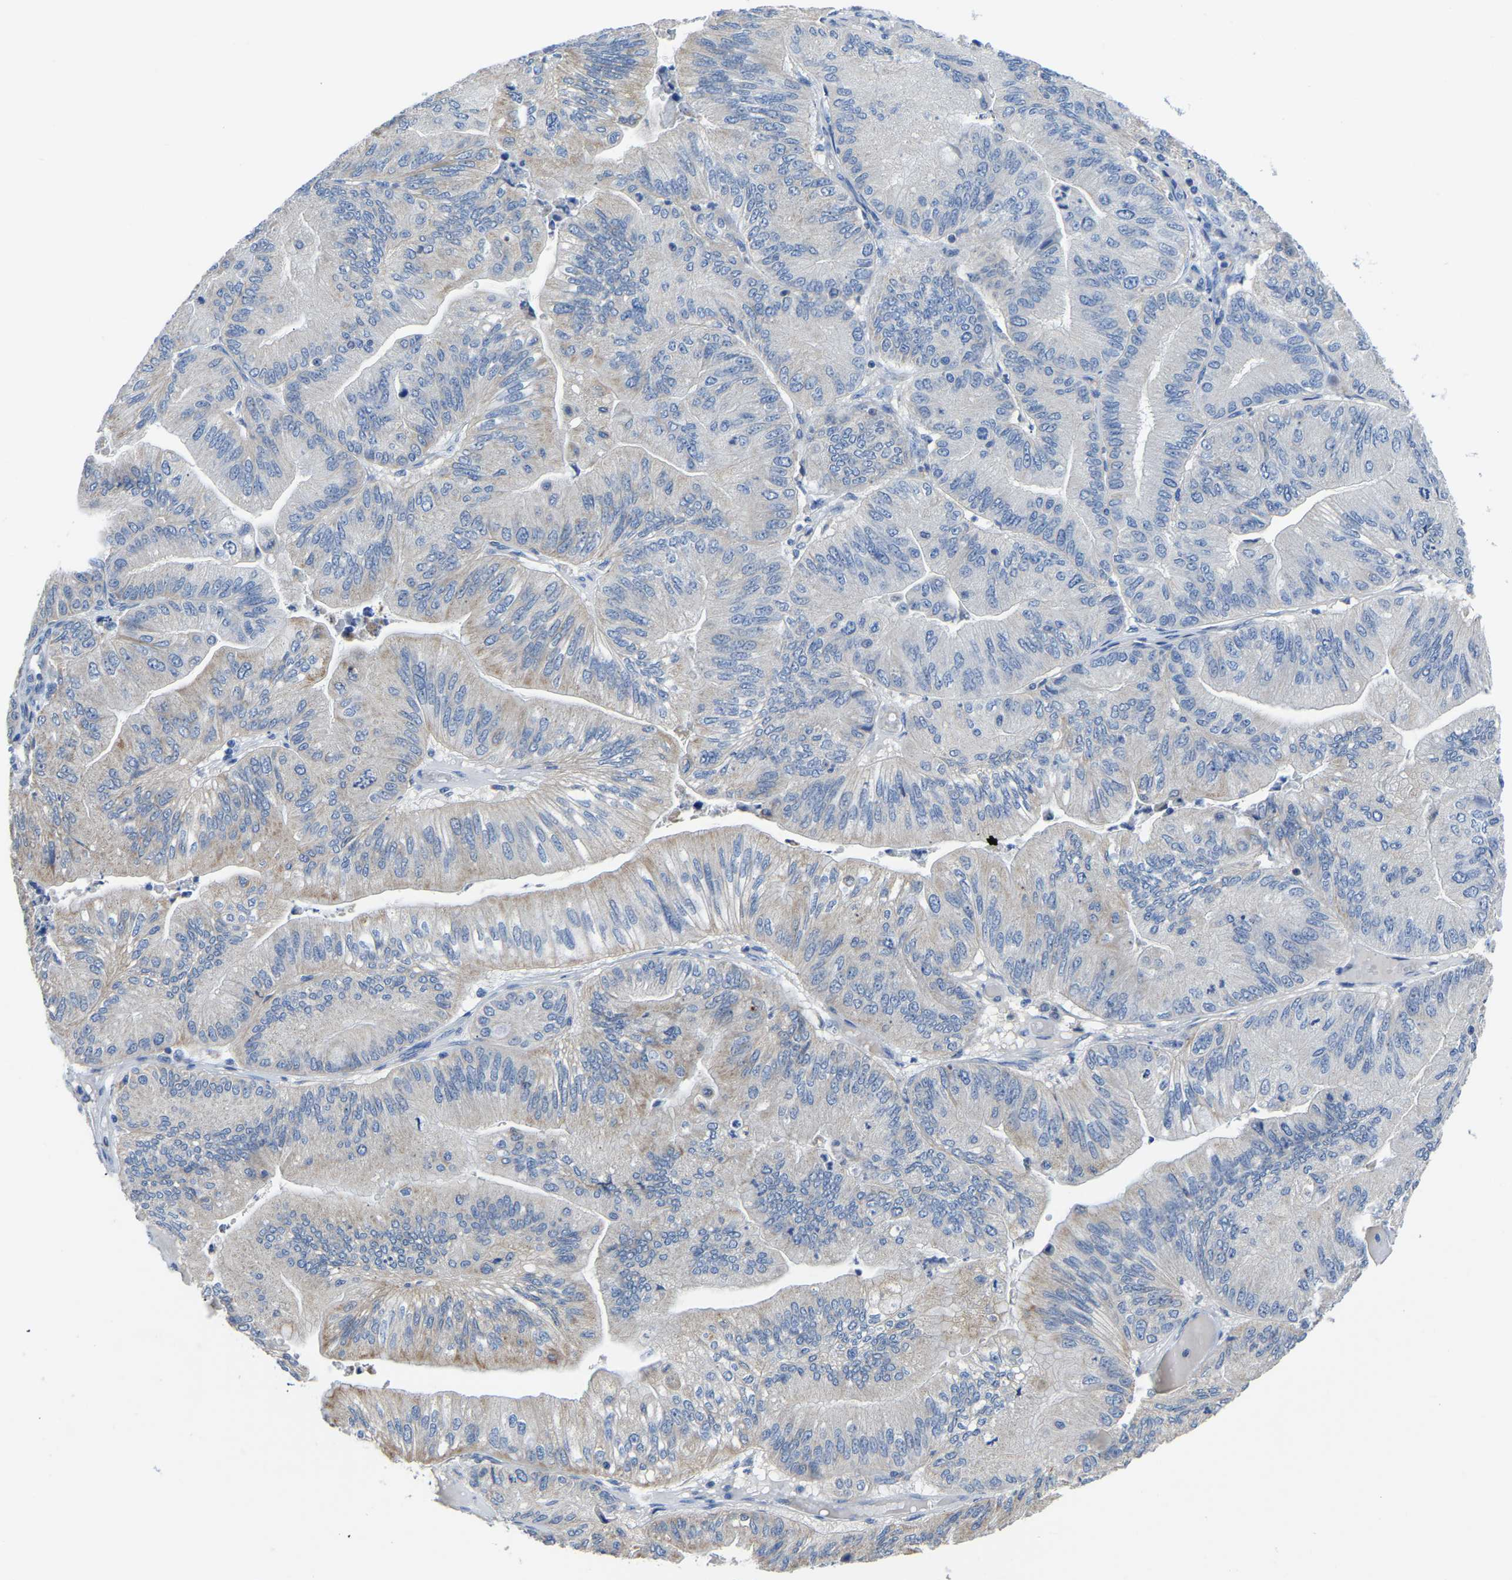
{"staining": {"intensity": "negative", "quantity": "none", "location": "none"}, "tissue": "ovarian cancer", "cell_type": "Tumor cells", "image_type": "cancer", "snomed": [{"axis": "morphology", "description": "Cystadenocarcinoma, mucinous, NOS"}, {"axis": "topography", "description": "Ovary"}], "caption": "An immunohistochemistry (IHC) photomicrograph of ovarian mucinous cystadenocarcinoma is shown. There is no staining in tumor cells of ovarian mucinous cystadenocarcinoma.", "gene": "ETFA", "patient": {"sex": "female", "age": 61}}